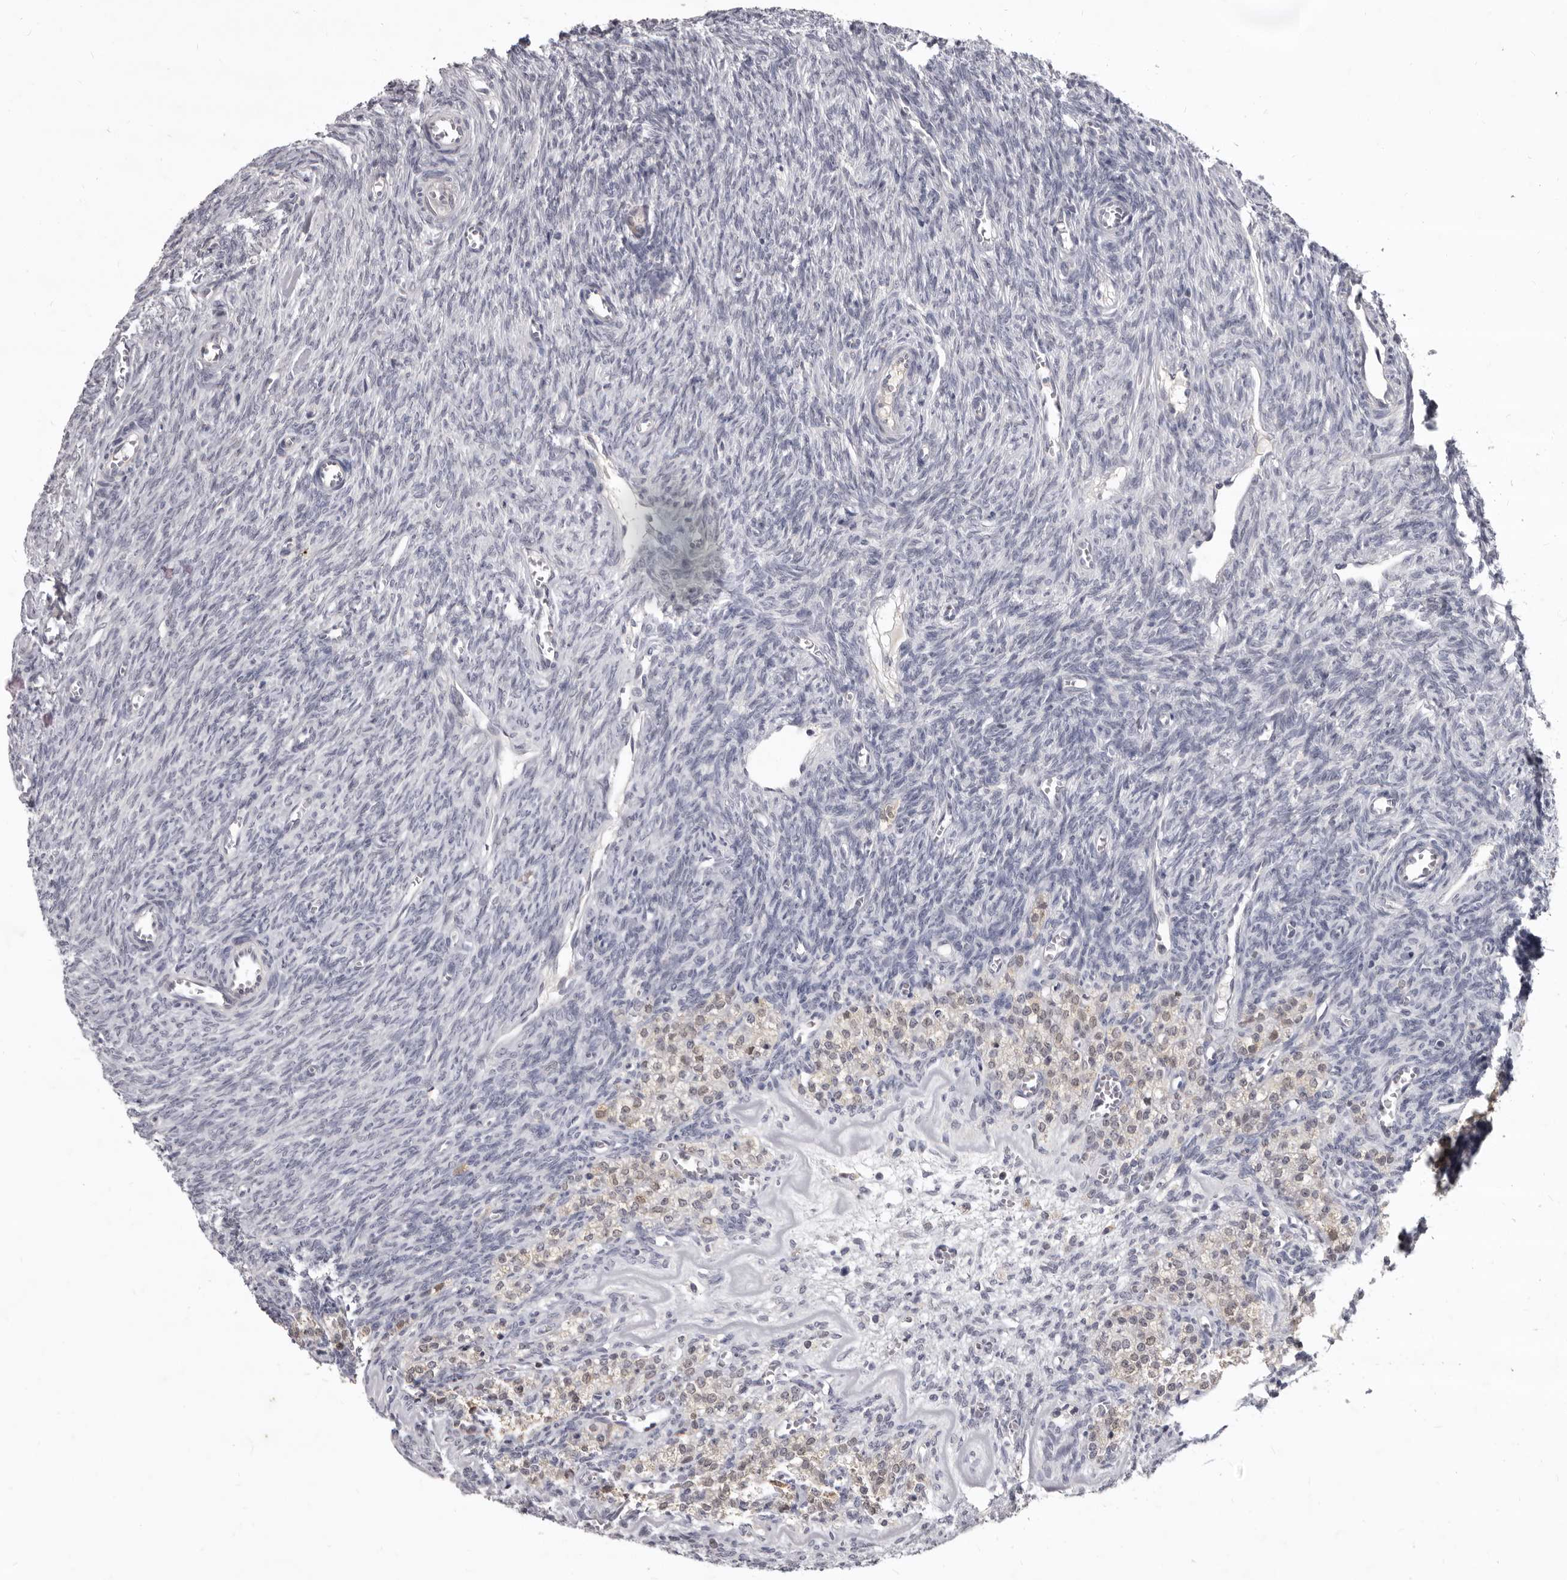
{"staining": {"intensity": "negative", "quantity": "none", "location": "none"}, "tissue": "ovary", "cell_type": "Follicle cells", "image_type": "normal", "snomed": [{"axis": "morphology", "description": "Normal tissue, NOS"}, {"axis": "topography", "description": "Ovary"}], "caption": "Ovary stained for a protein using immunohistochemistry (IHC) demonstrates no positivity follicle cells.", "gene": "SULT1E1", "patient": {"sex": "female", "age": 27}}